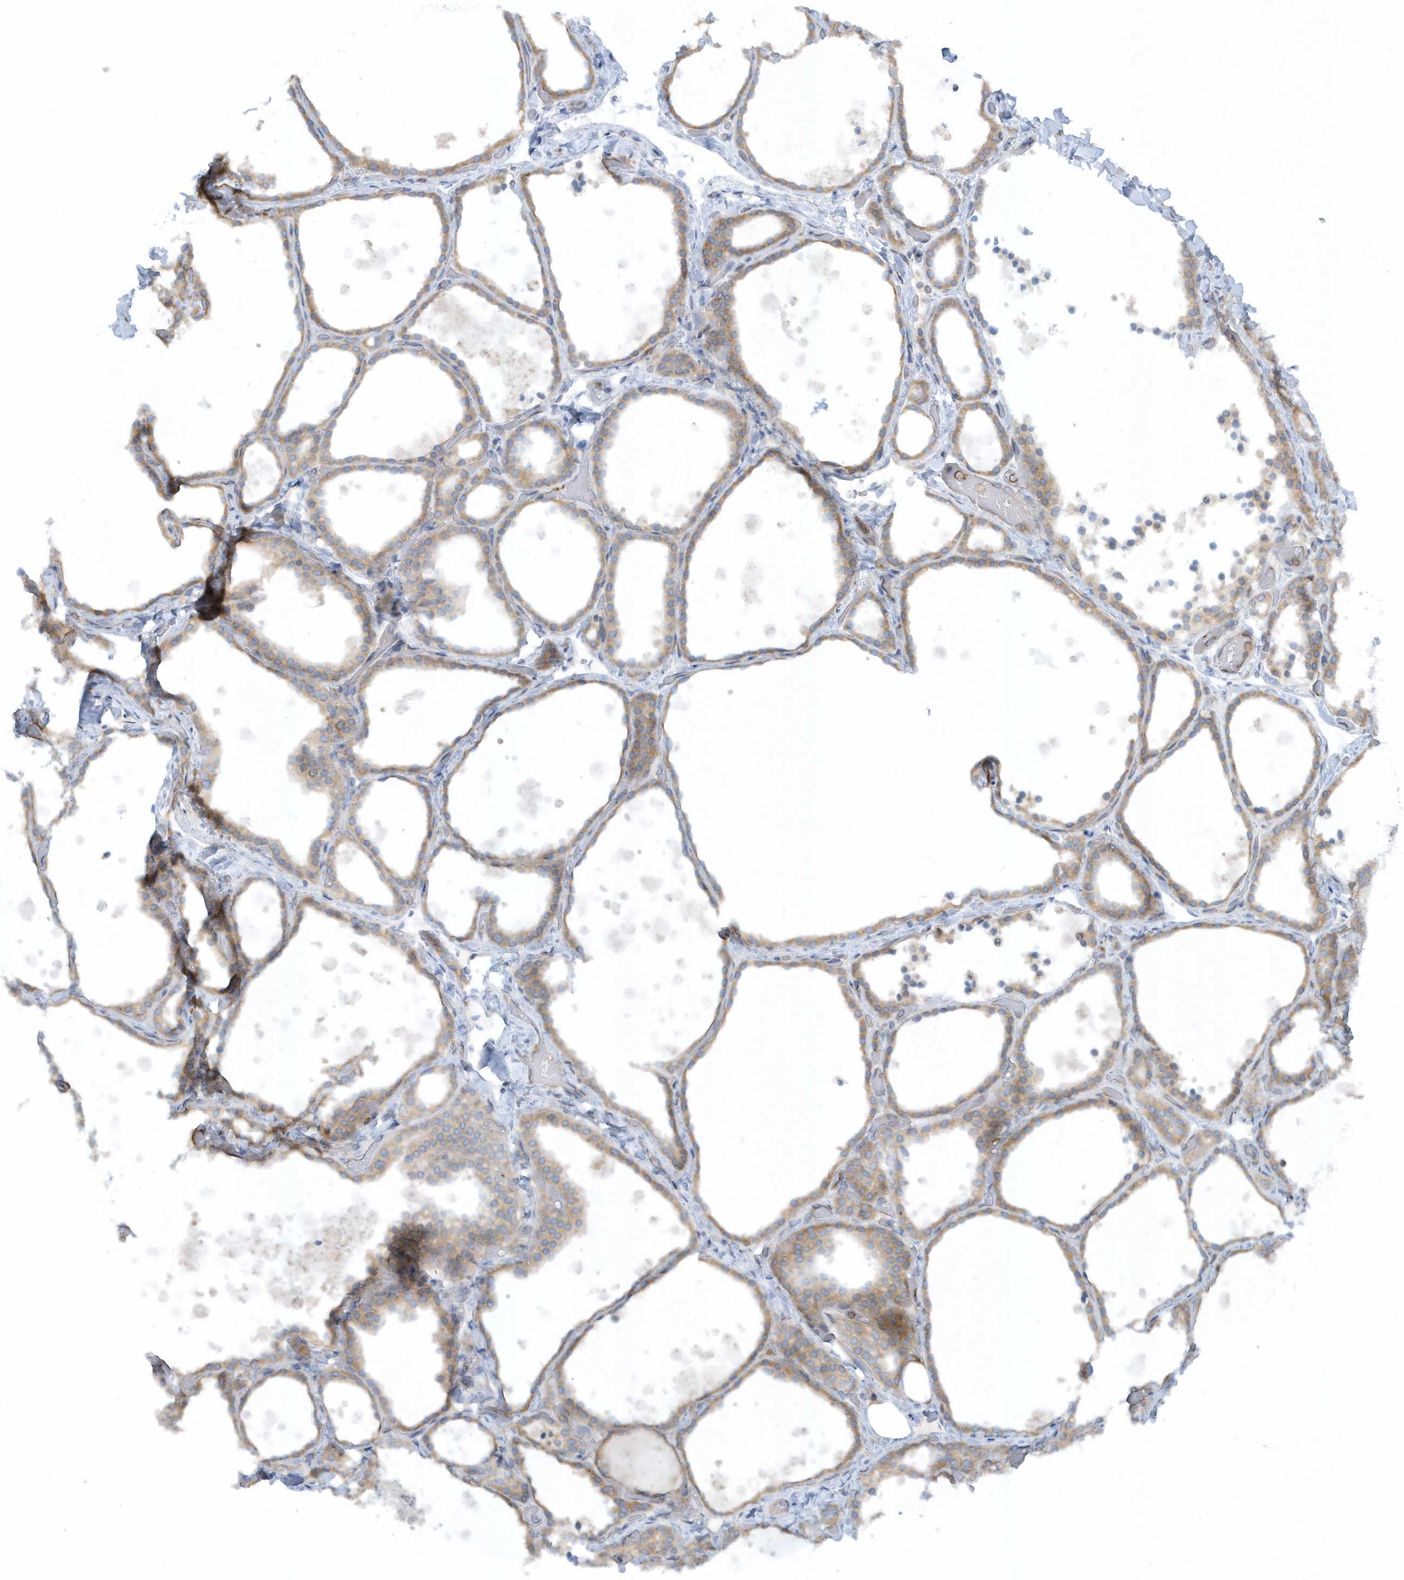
{"staining": {"intensity": "weak", "quantity": ">75%", "location": "cytoplasmic/membranous"}, "tissue": "thyroid gland", "cell_type": "Glandular cells", "image_type": "normal", "snomed": [{"axis": "morphology", "description": "Normal tissue, NOS"}, {"axis": "topography", "description": "Thyroid gland"}], "caption": "Weak cytoplasmic/membranous staining is present in approximately >75% of glandular cells in unremarkable thyroid gland. Nuclei are stained in blue.", "gene": "CNOT10", "patient": {"sex": "female", "age": 44}}